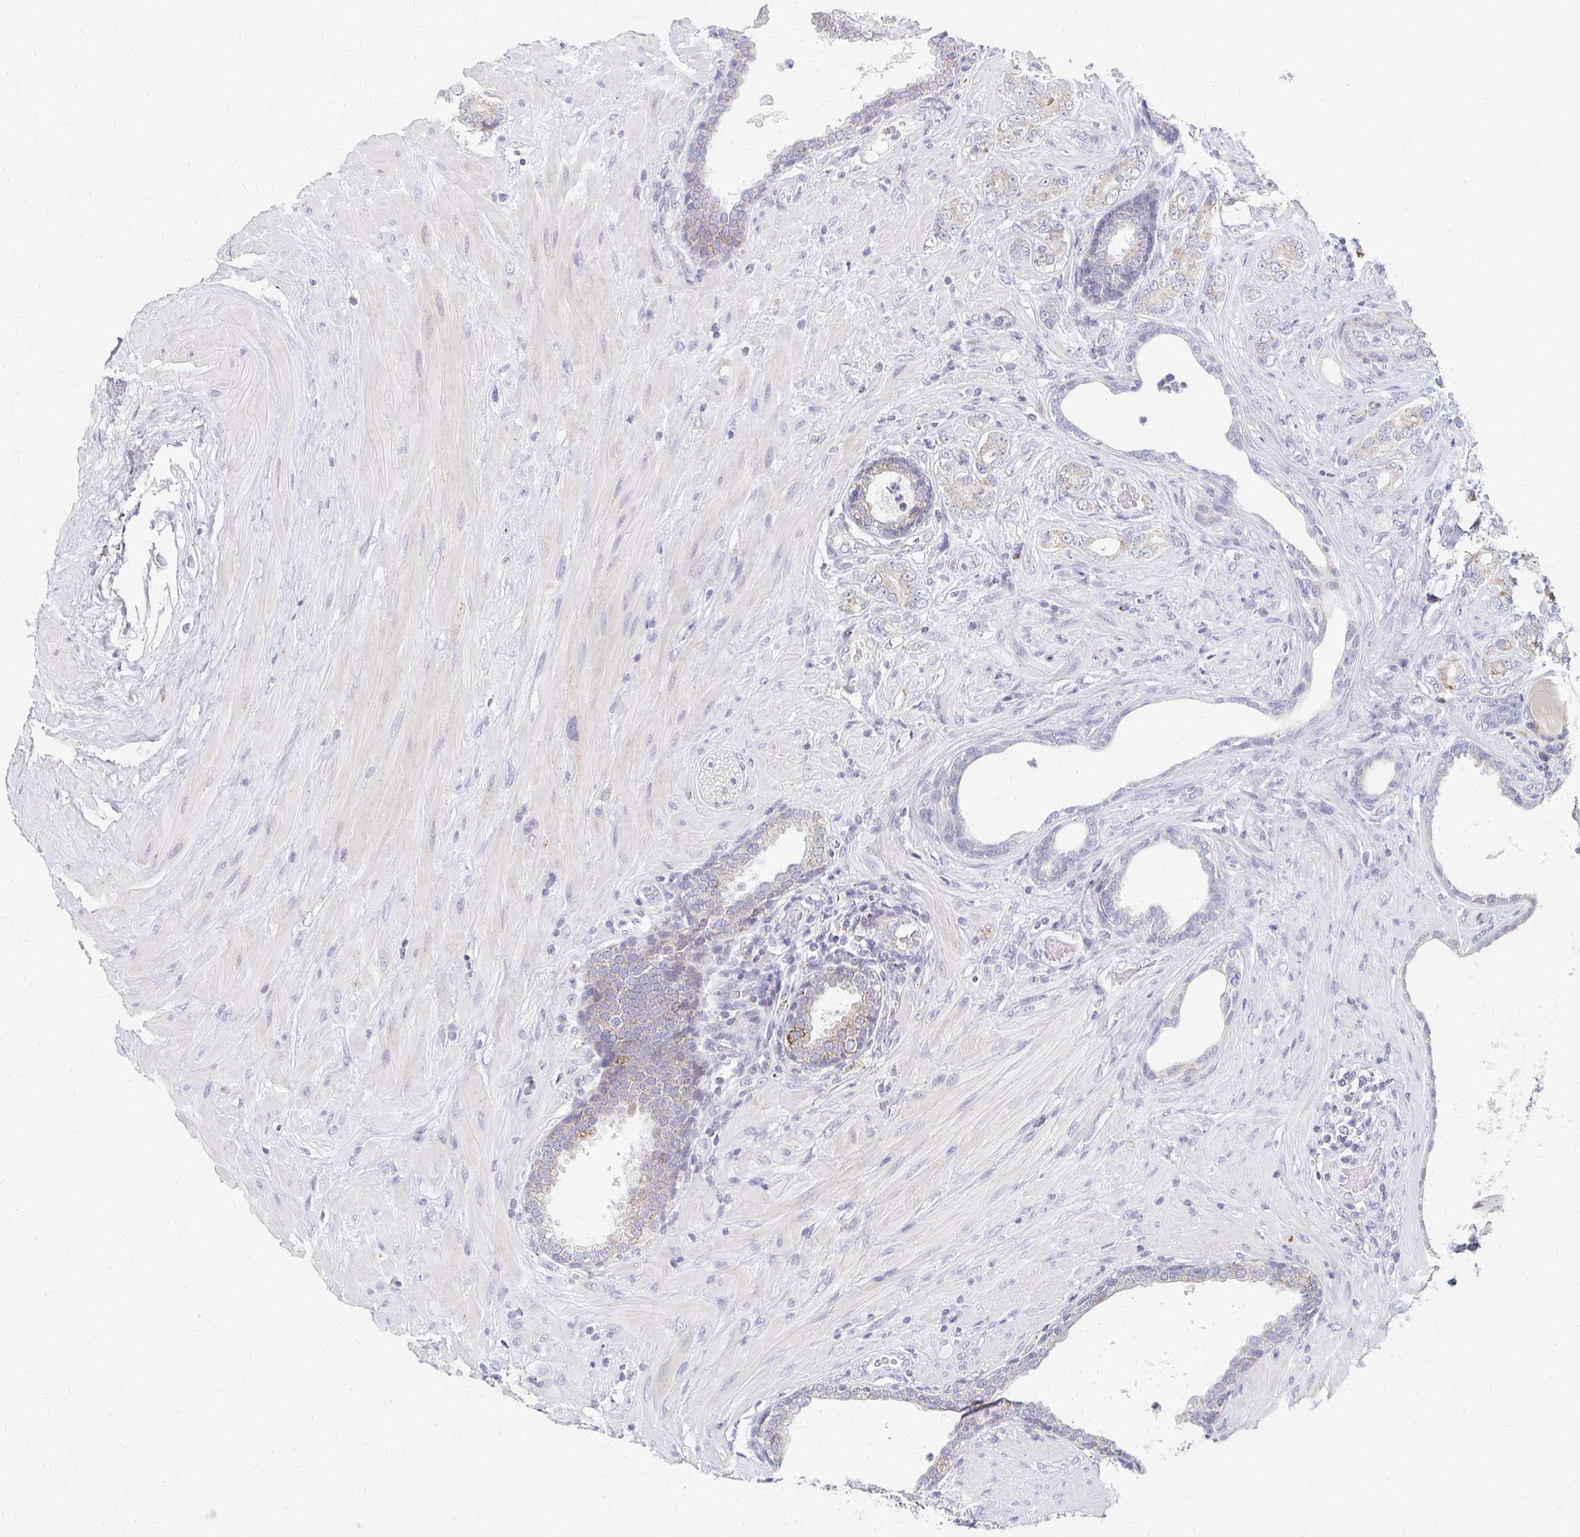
{"staining": {"intensity": "weak", "quantity": ">75%", "location": "cytoplasmic/membranous"}, "tissue": "prostate cancer", "cell_type": "Tumor cells", "image_type": "cancer", "snomed": [{"axis": "morphology", "description": "Adenocarcinoma, High grade"}, {"axis": "topography", "description": "Prostate"}], "caption": "This micrograph shows high-grade adenocarcinoma (prostate) stained with immunohistochemistry (IHC) to label a protein in brown. The cytoplasmic/membranous of tumor cells show weak positivity for the protein. Nuclei are counter-stained blue.", "gene": "OR10V1", "patient": {"sex": "male", "age": 62}}